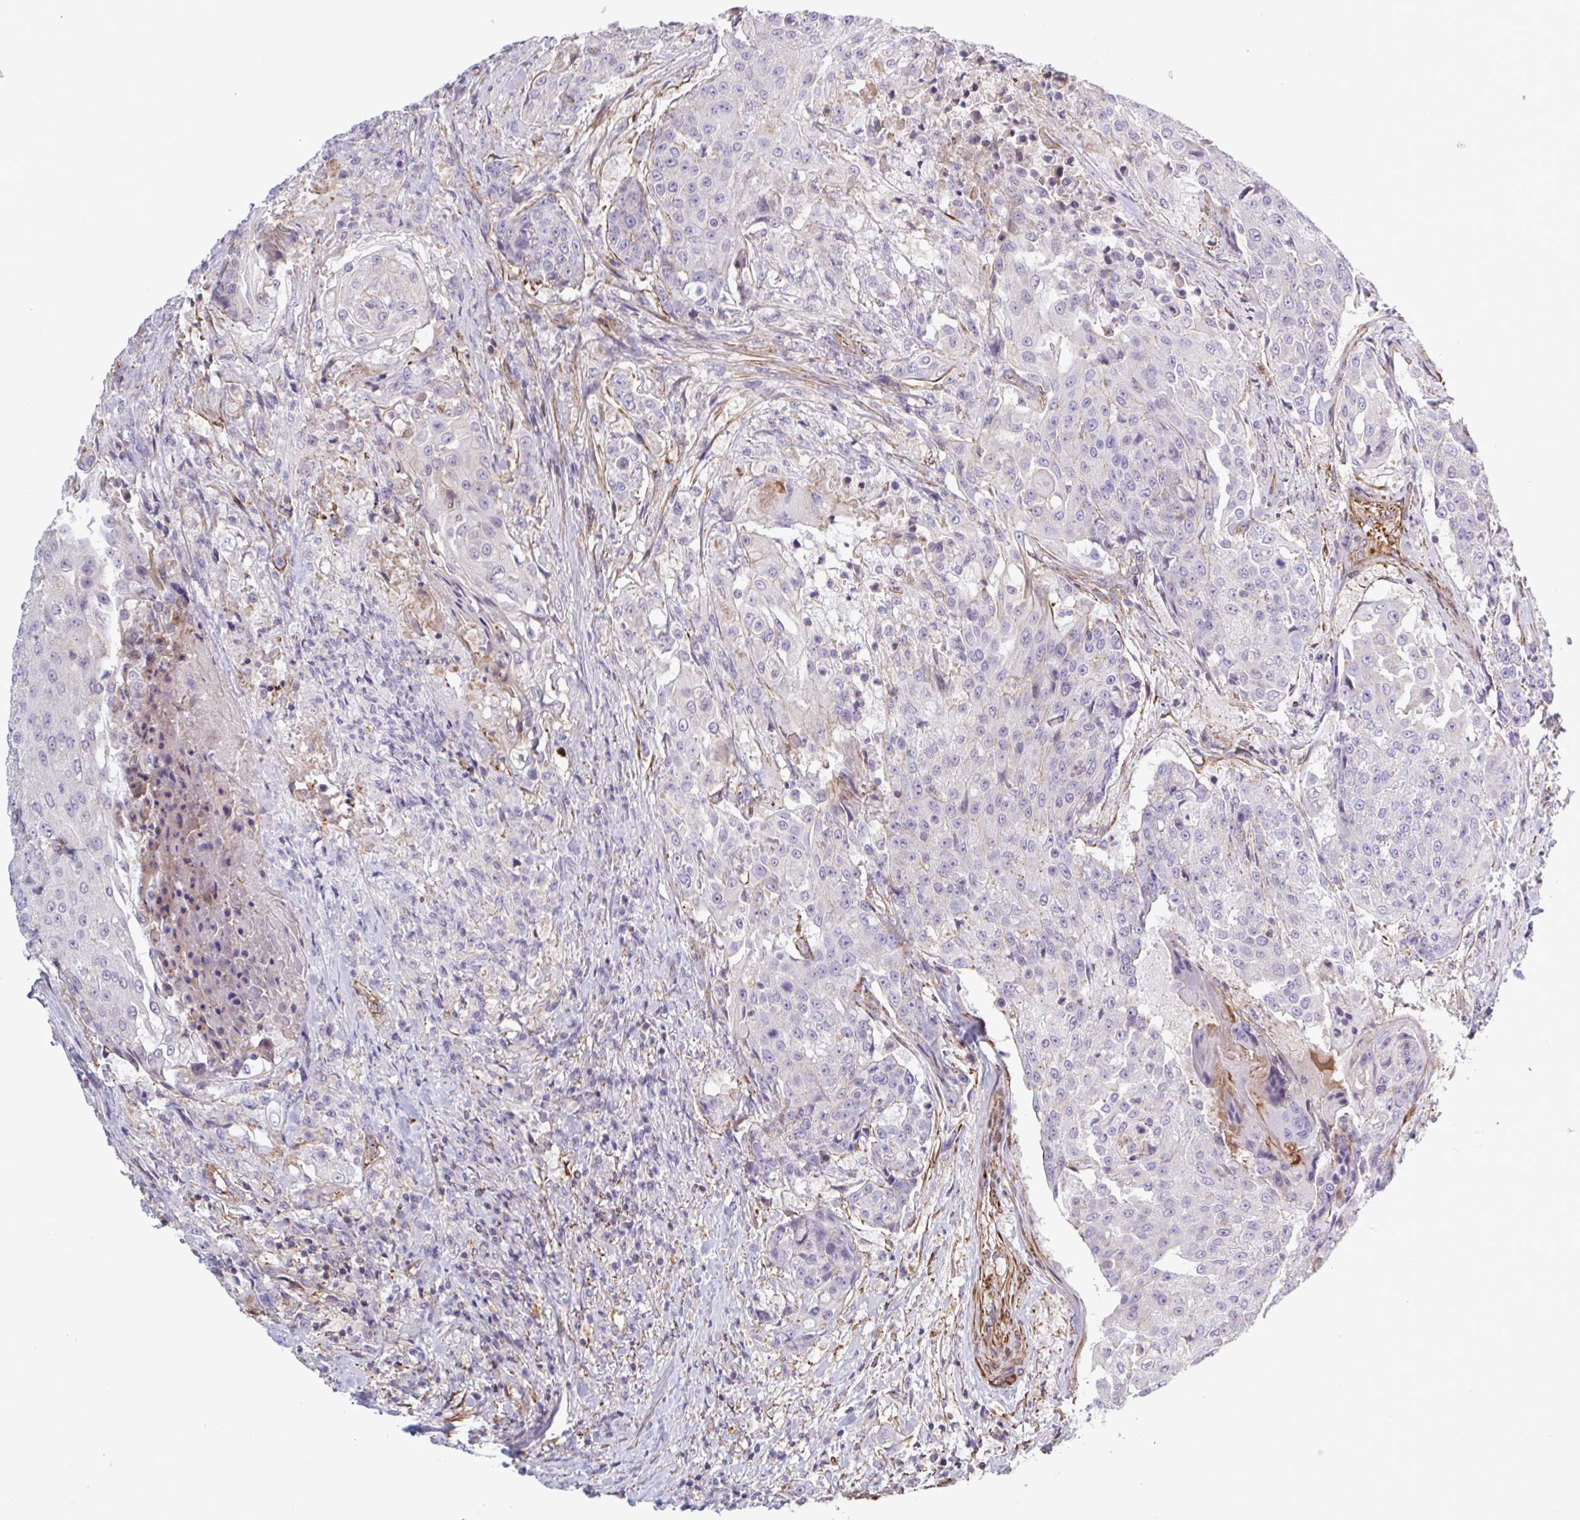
{"staining": {"intensity": "negative", "quantity": "none", "location": "none"}, "tissue": "urothelial cancer", "cell_type": "Tumor cells", "image_type": "cancer", "snomed": [{"axis": "morphology", "description": "Urothelial carcinoma, High grade"}, {"axis": "topography", "description": "Urinary bladder"}], "caption": "This is an immunohistochemistry (IHC) histopathology image of high-grade urothelial carcinoma. There is no staining in tumor cells.", "gene": "SHISA7", "patient": {"sex": "female", "age": 63}}